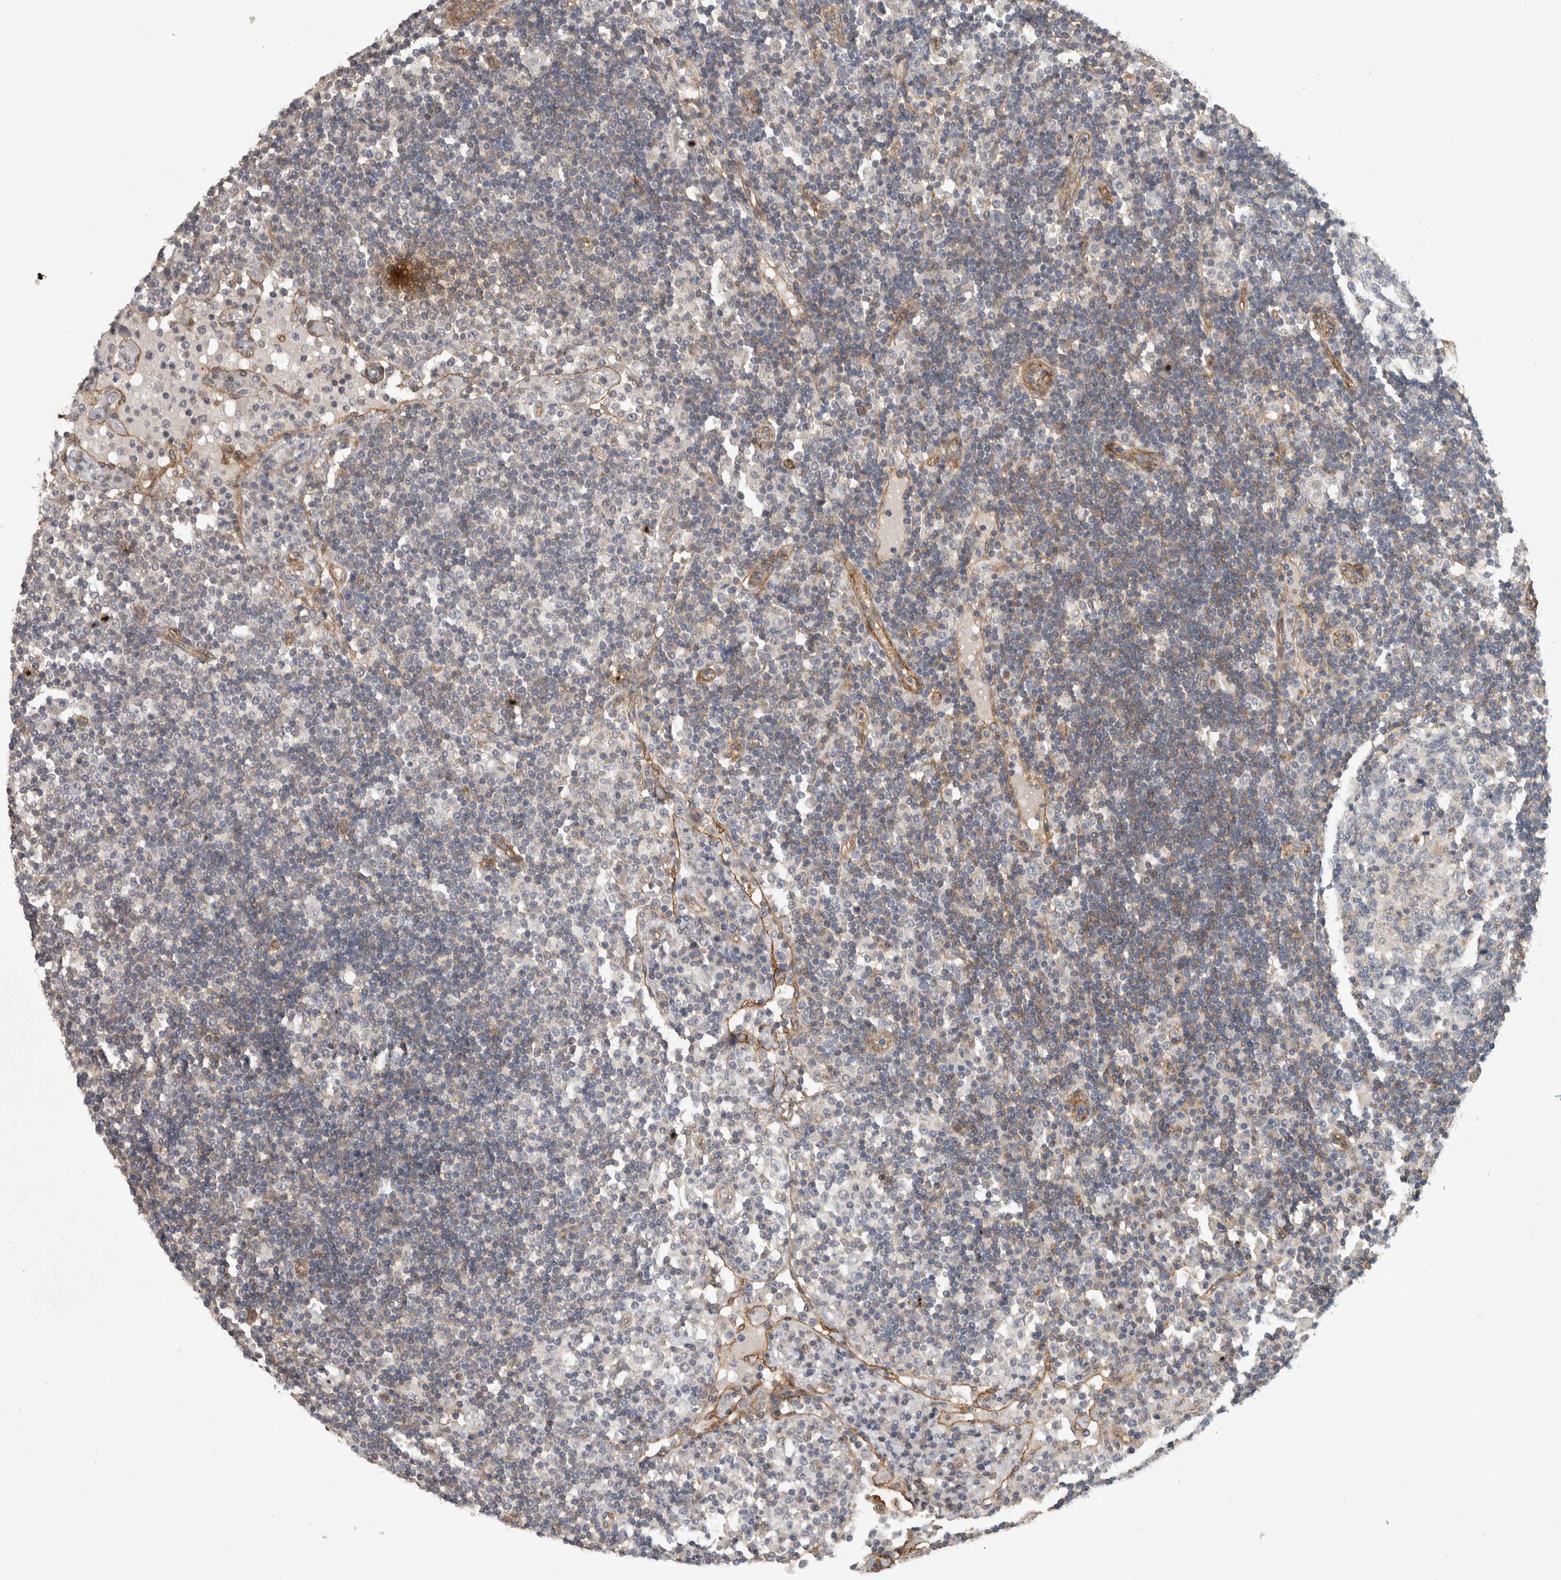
{"staining": {"intensity": "negative", "quantity": "none", "location": "none"}, "tissue": "lymph node", "cell_type": "Germinal center cells", "image_type": "normal", "snomed": [{"axis": "morphology", "description": "Normal tissue, NOS"}, {"axis": "topography", "description": "Lymph node"}], "caption": "Germinal center cells are negative for brown protein staining in benign lymph node. (Stains: DAB immunohistochemistry (IHC) with hematoxylin counter stain, Microscopy: brightfield microscopy at high magnification).", "gene": "RECK", "patient": {"sex": "female", "age": 53}}